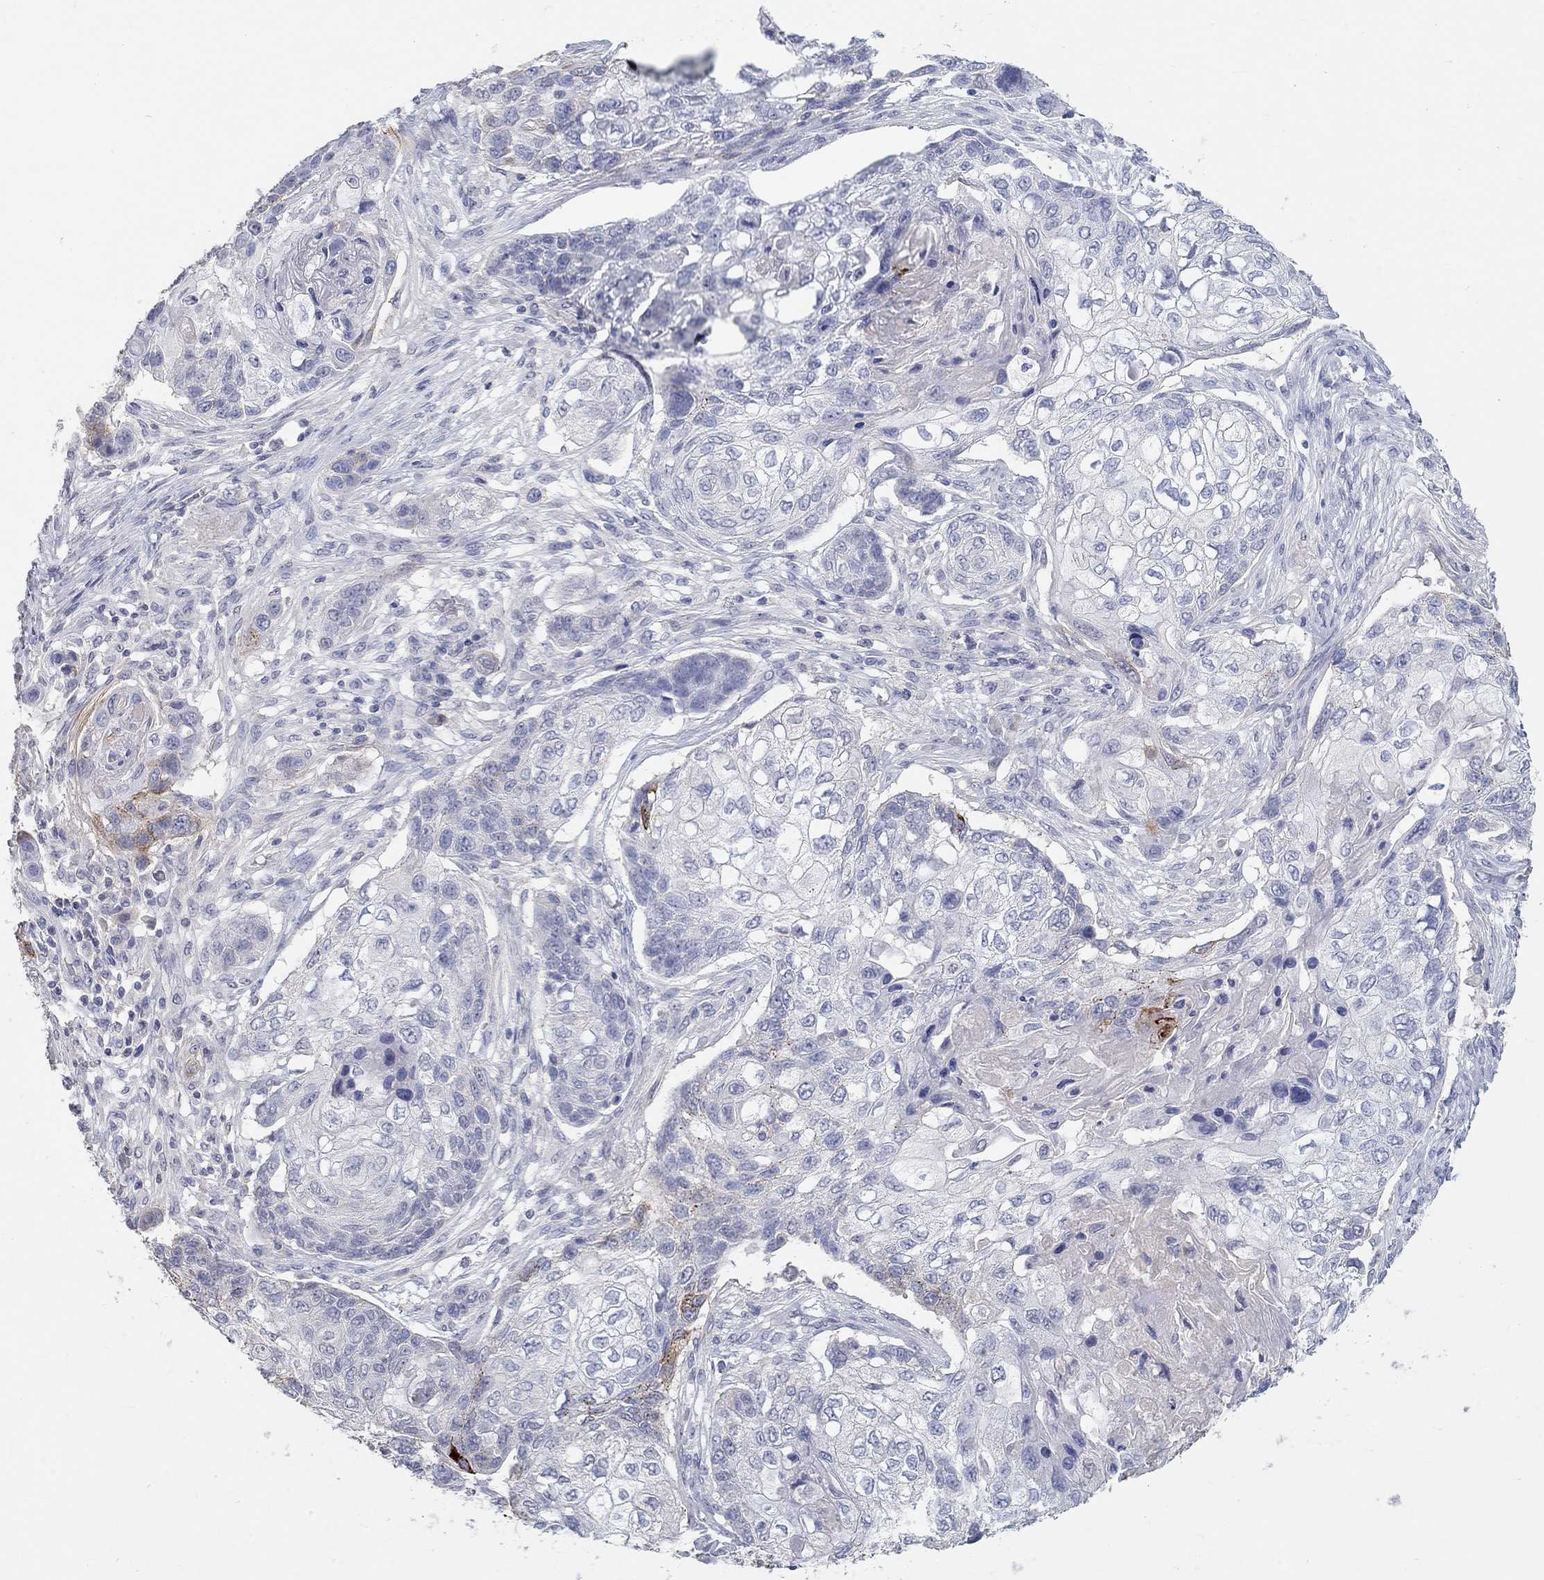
{"staining": {"intensity": "moderate", "quantity": "<25%", "location": "cytoplasmic/membranous"}, "tissue": "lung cancer", "cell_type": "Tumor cells", "image_type": "cancer", "snomed": [{"axis": "morphology", "description": "Normal tissue, NOS"}, {"axis": "morphology", "description": "Squamous cell carcinoma, NOS"}, {"axis": "topography", "description": "Bronchus"}, {"axis": "topography", "description": "Lung"}], "caption": "Protein analysis of squamous cell carcinoma (lung) tissue demonstrates moderate cytoplasmic/membranous positivity in approximately <25% of tumor cells.", "gene": "FGF2", "patient": {"sex": "male", "age": 69}}